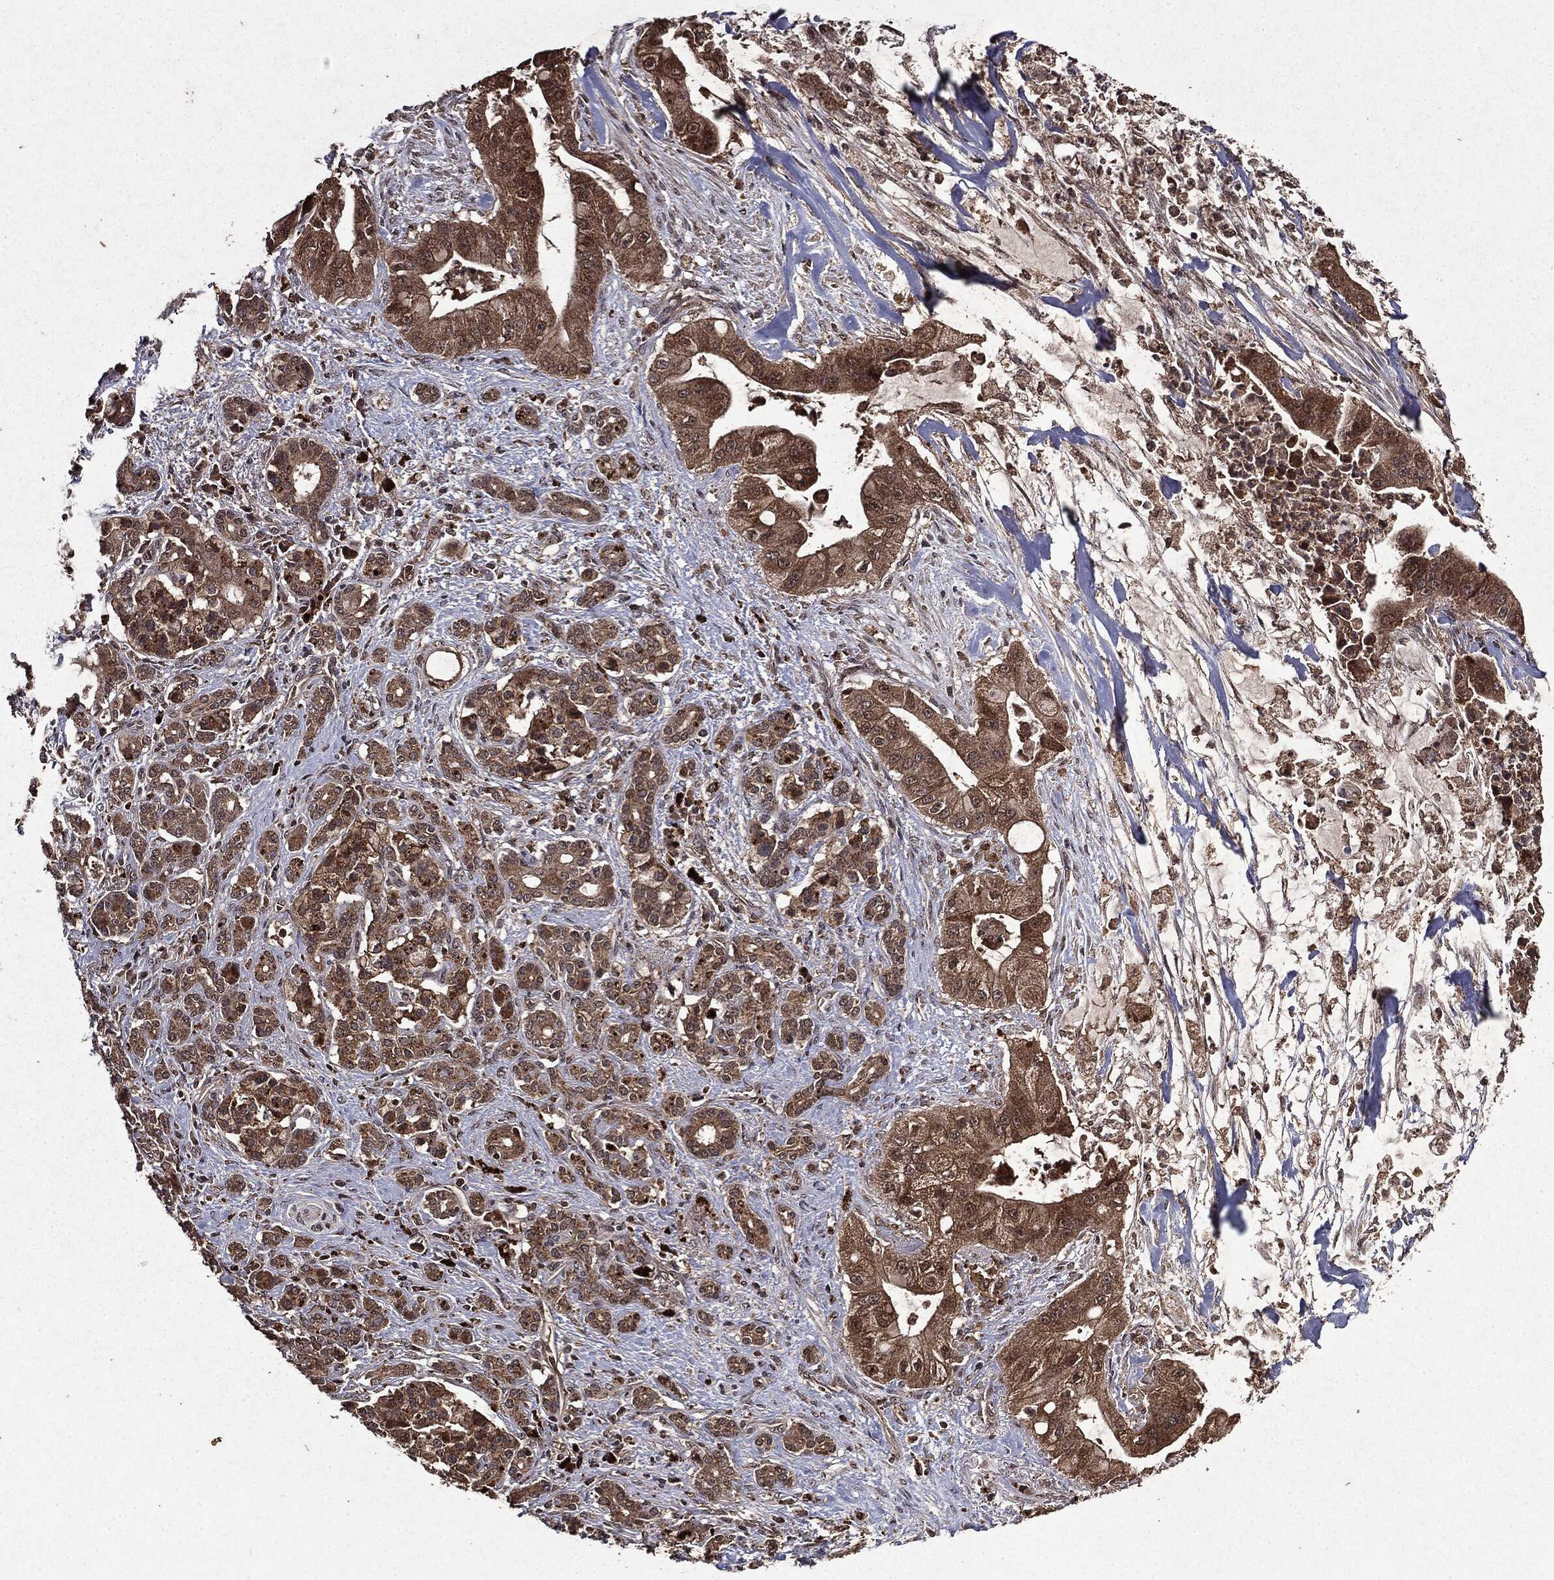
{"staining": {"intensity": "moderate", "quantity": ">75%", "location": "cytoplasmic/membranous"}, "tissue": "pancreatic cancer", "cell_type": "Tumor cells", "image_type": "cancer", "snomed": [{"axis": "morphology", "description": "Normal tissue, NOS"}, {"axis": "morphology", "description": "Inflammation, NOS"}, {"axis": "morphology", "description": "Adenocarcinoma, NOS"}, {"axis": "topography", "description": "Pancreas"}], "caption": "Immunohistochemistry staining of pancreatic cancer (adenocarcinoma), which reveals medium levels of moderate cytoplasmic/membranous positivity in about >75% of tumor cells indicating moderate cytoplasmic/membranous protein staining. The staining was performed using DAB (3,3'-diaminobenzidine) (brown) for protein detection and nuclei were counterstained in hematoxylin (blue).", "gene": "MTOR", "patient": {"sex": "male", "age": 57}}